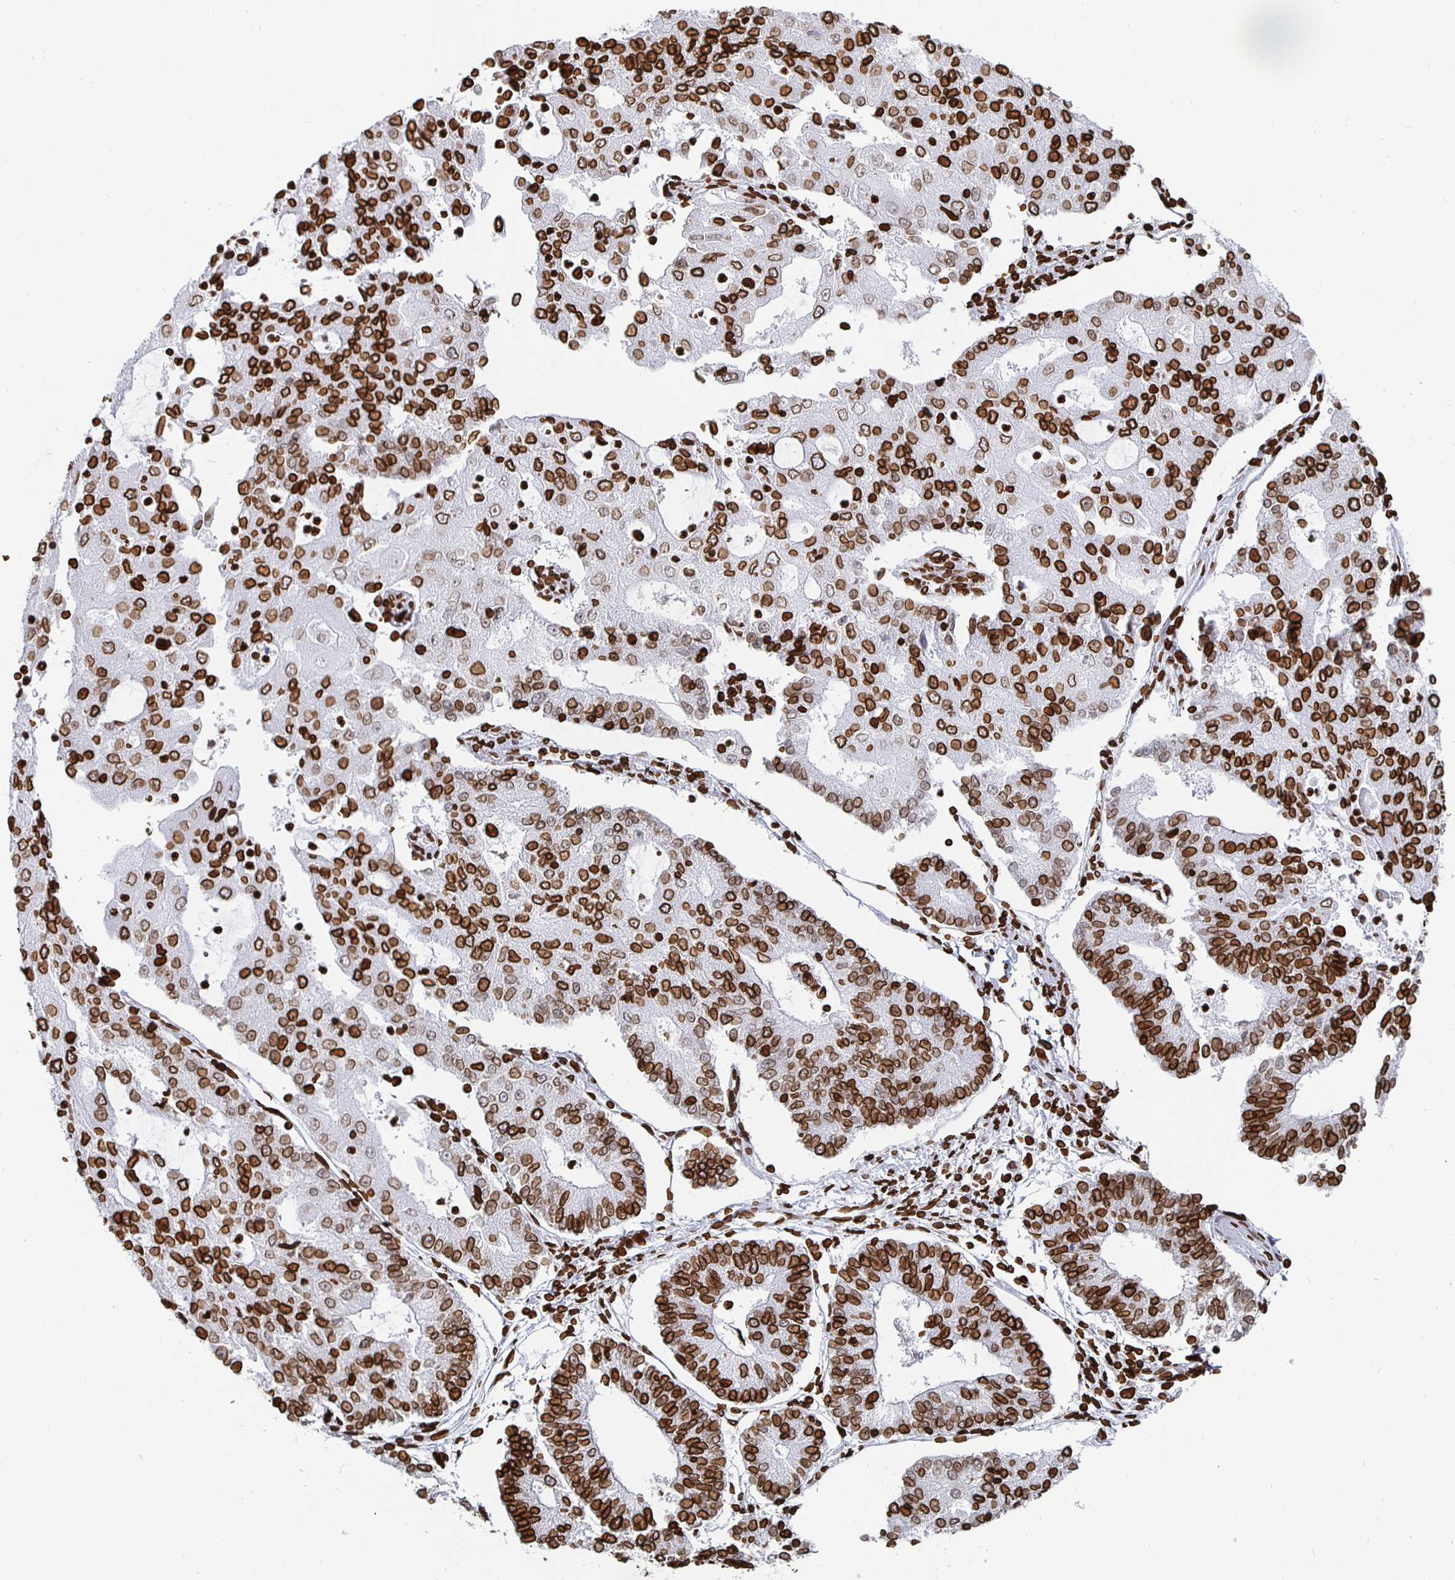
{"staining": {"intensity": "strong", "quantity": ">75%", "location": "cytoplasmic/membranous,nuclear"}, "tissue": "endometrial cancer", "cell_type": "Tumor cells", "image_type": "cancer", "snomed": [{"axis": "morphology", "description": "Adenocarcinoma, NOS"}, {"axis": "topography", "description": "Endometrium"}], "caption": "This image exhibits endometrial adenocarcinoma stained with IHC to label a protein in brown. The cytoplasmic/membranous and nuclear of tumor cells show strong positivity for the protein. Nuclei are counter-stained blue.", "gene": "LMNB1", "patient": {"sex": "female", "age": 56}}